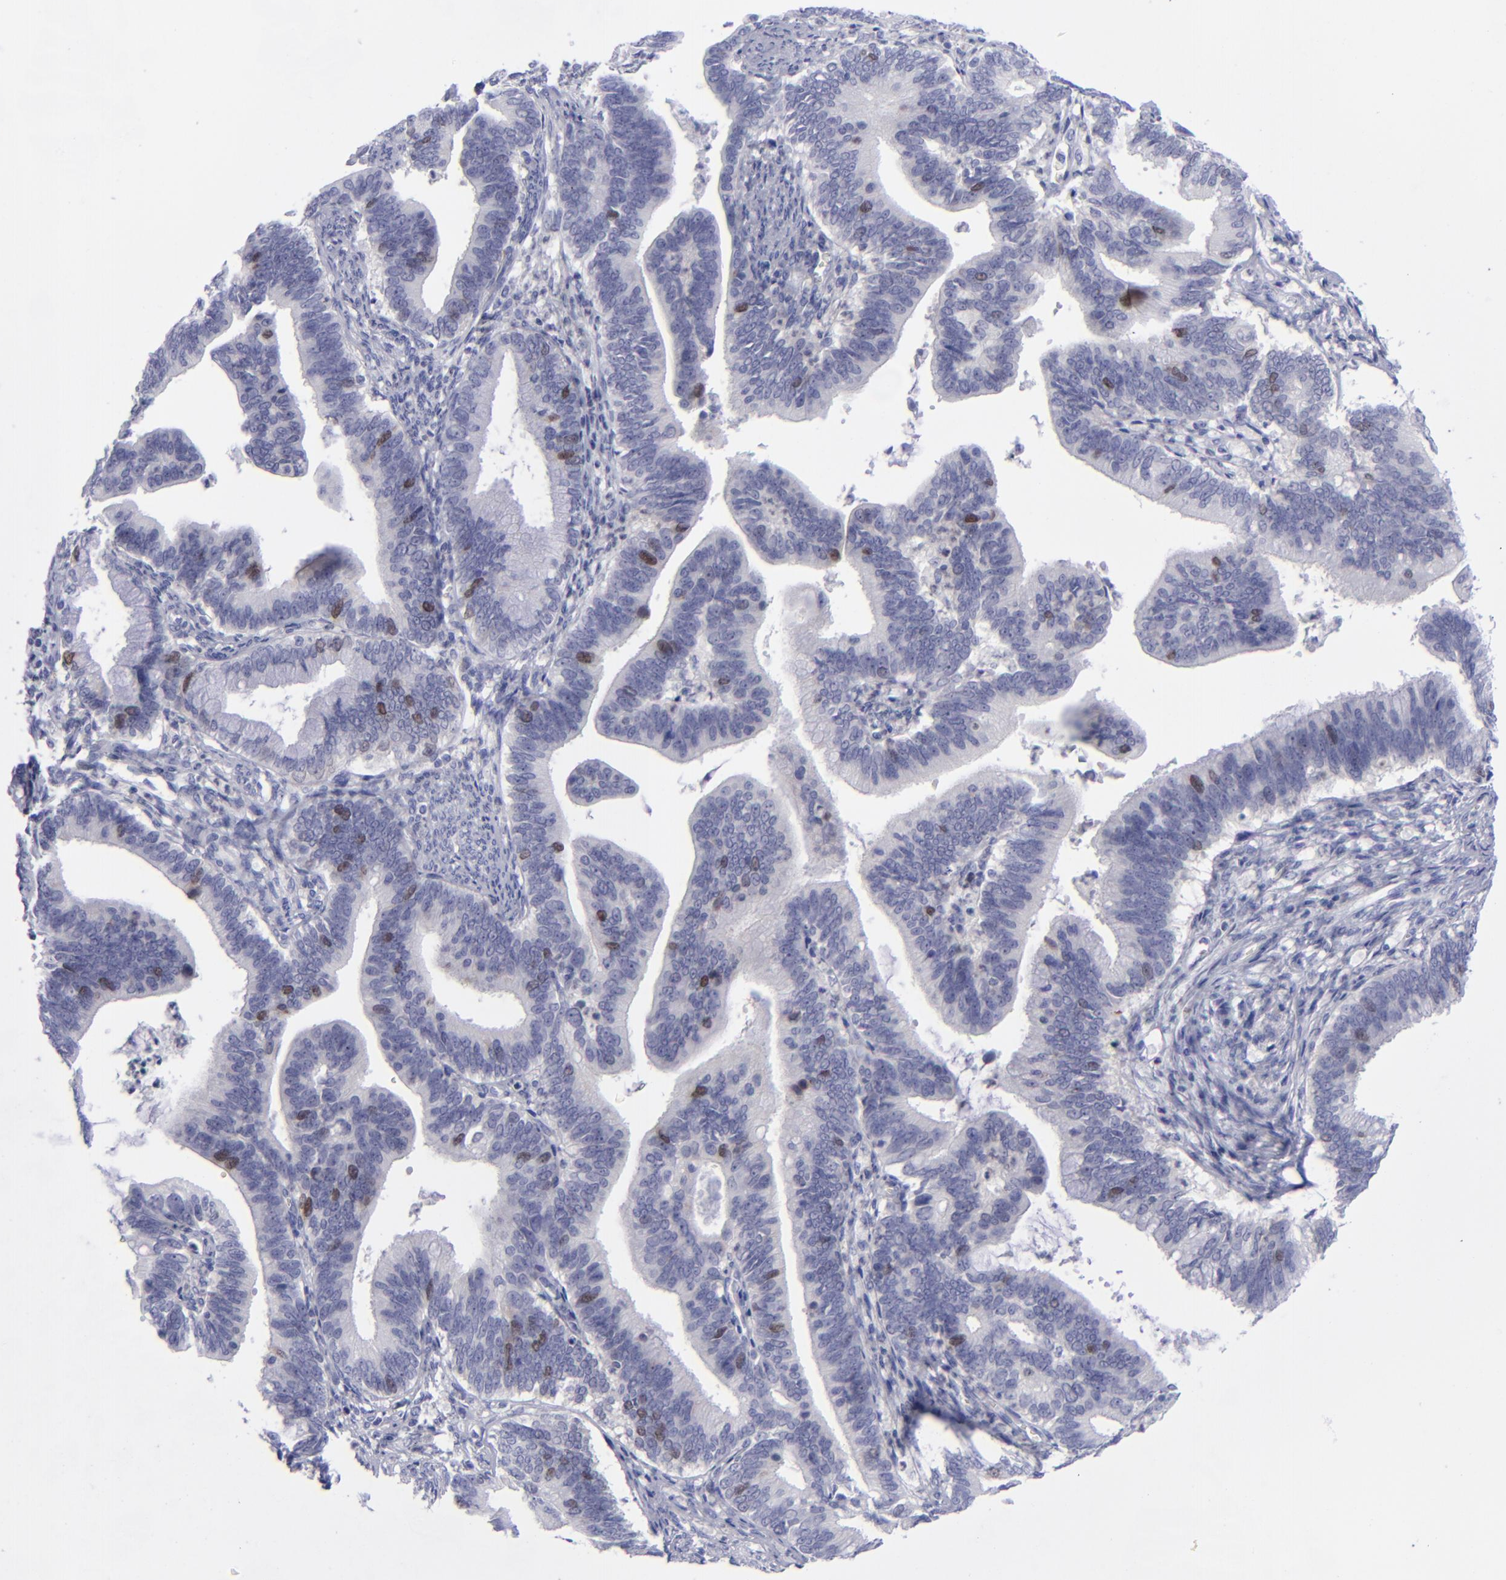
{"staining": {"intensity": "moderate", "quantity": "<25%", "location": "cytoplasmic/membranous,nuclear"}, "tissue": "cervical cancer", "cell_type": "Tumor cells", "image_type": "cancer", "snomed": [{"axis": "morphology", "description": "Adenocarcinoma, NOS"}, {"axis": "topography", "description": "Cervix"}], "caption": "Cervical adenocarcinoma tissue demonstrates moderate cytoplasmic/membranous and nuclear expression in approximately <25% of tumor cells The staining was performed using DAB, with brown indicating positive protein expression. Nuclei are stained blue with hematoxylin.", "gene": "AURKA", "patient": {"sex": "female", "age": 47}}